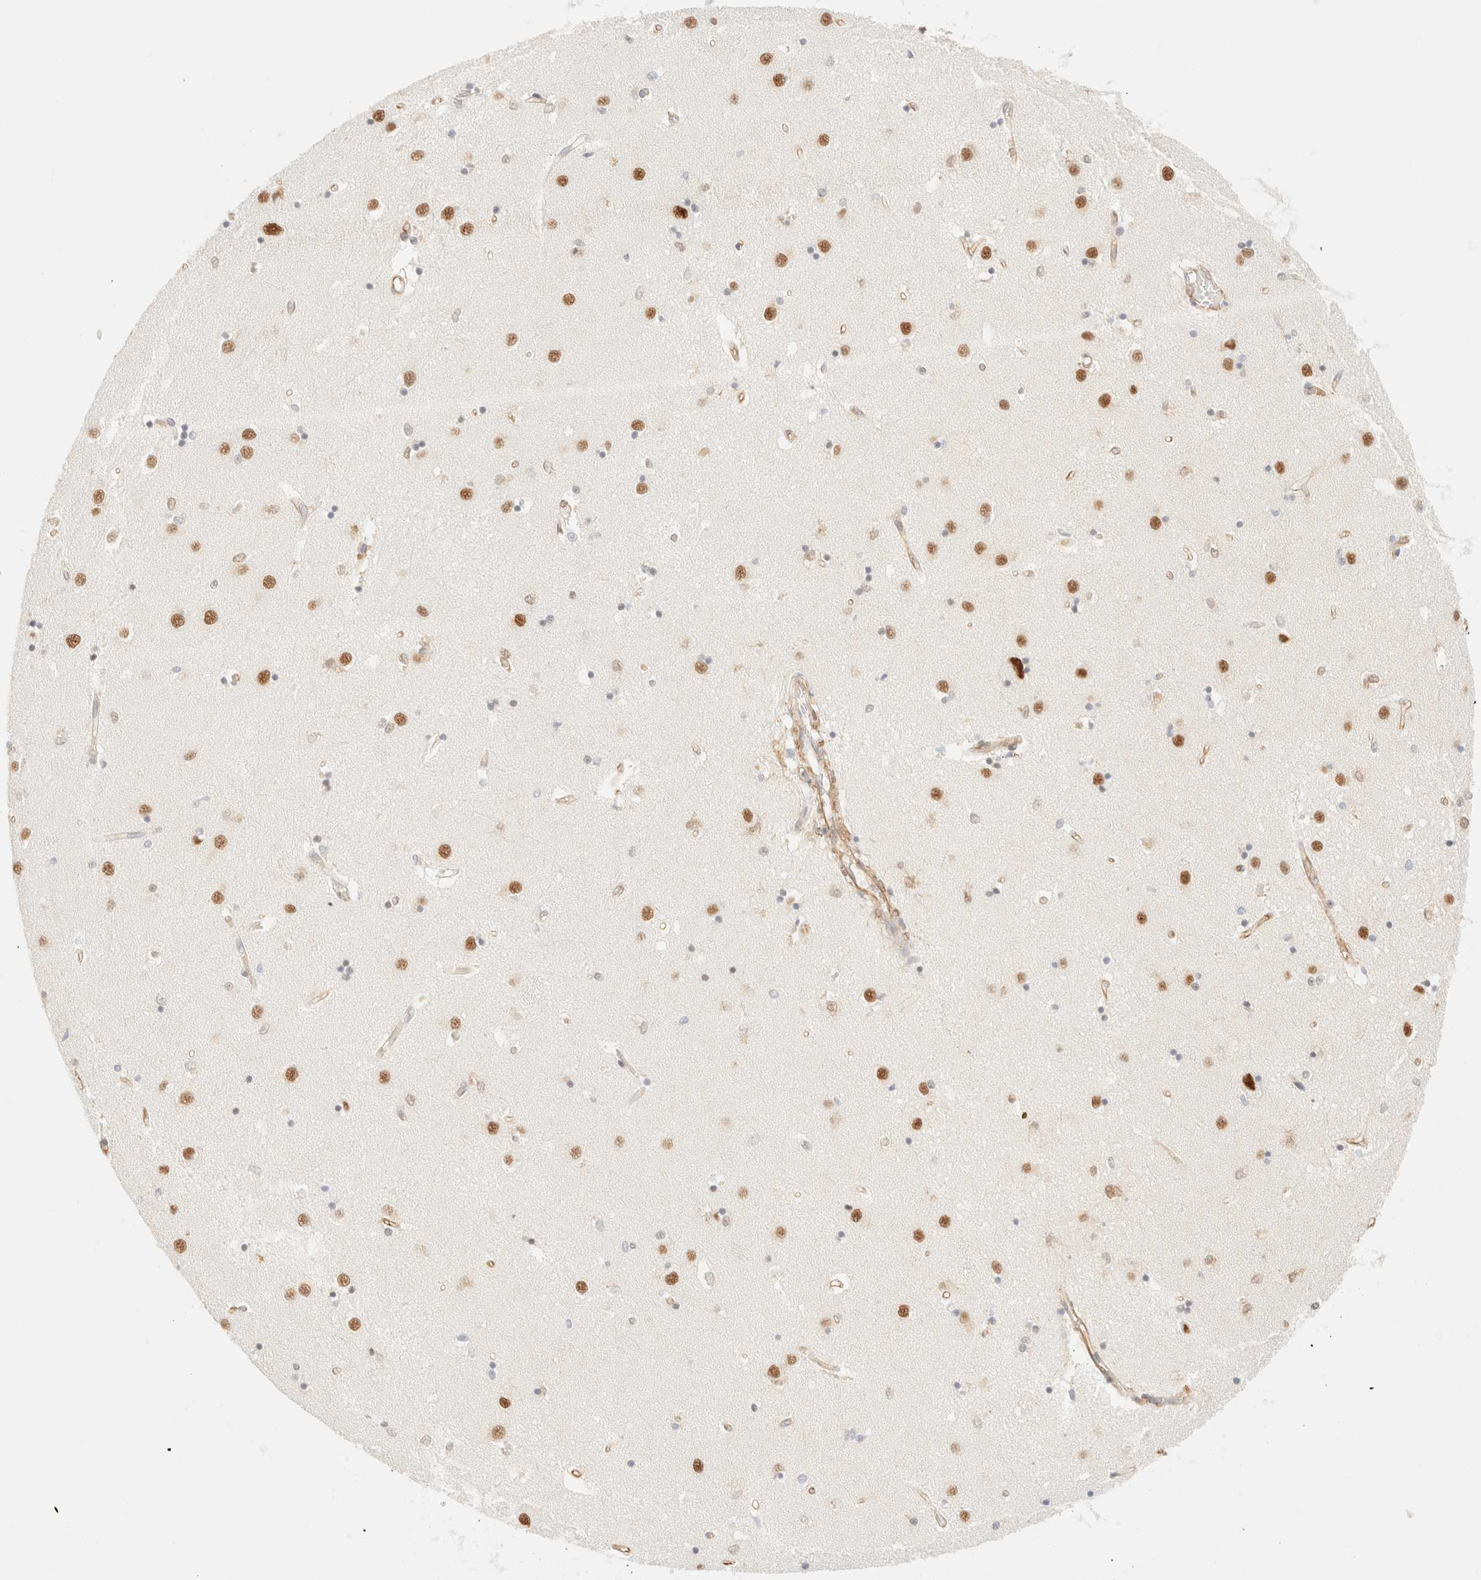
{"staining": {"intensity": "strong", "quantity": "25%-75%", "location": "nuclear"}, "tissue": "caudate", "cell_type": "Glial cells", "image_type": "normal", "snomed": [{"axis": "morphology", "description": "Normal tissue, NOS"}, {"axis": "topography", "description": "Lateral ventricle wall"}], "caption": "High-power microscopy captured an IHC micrograph of normal caudate, revealing strong nuclear staining in approximately 25%-75% of glial cells.", "gene": "ZSCAN18", "patient": {"sex": "male", "age": 45}}